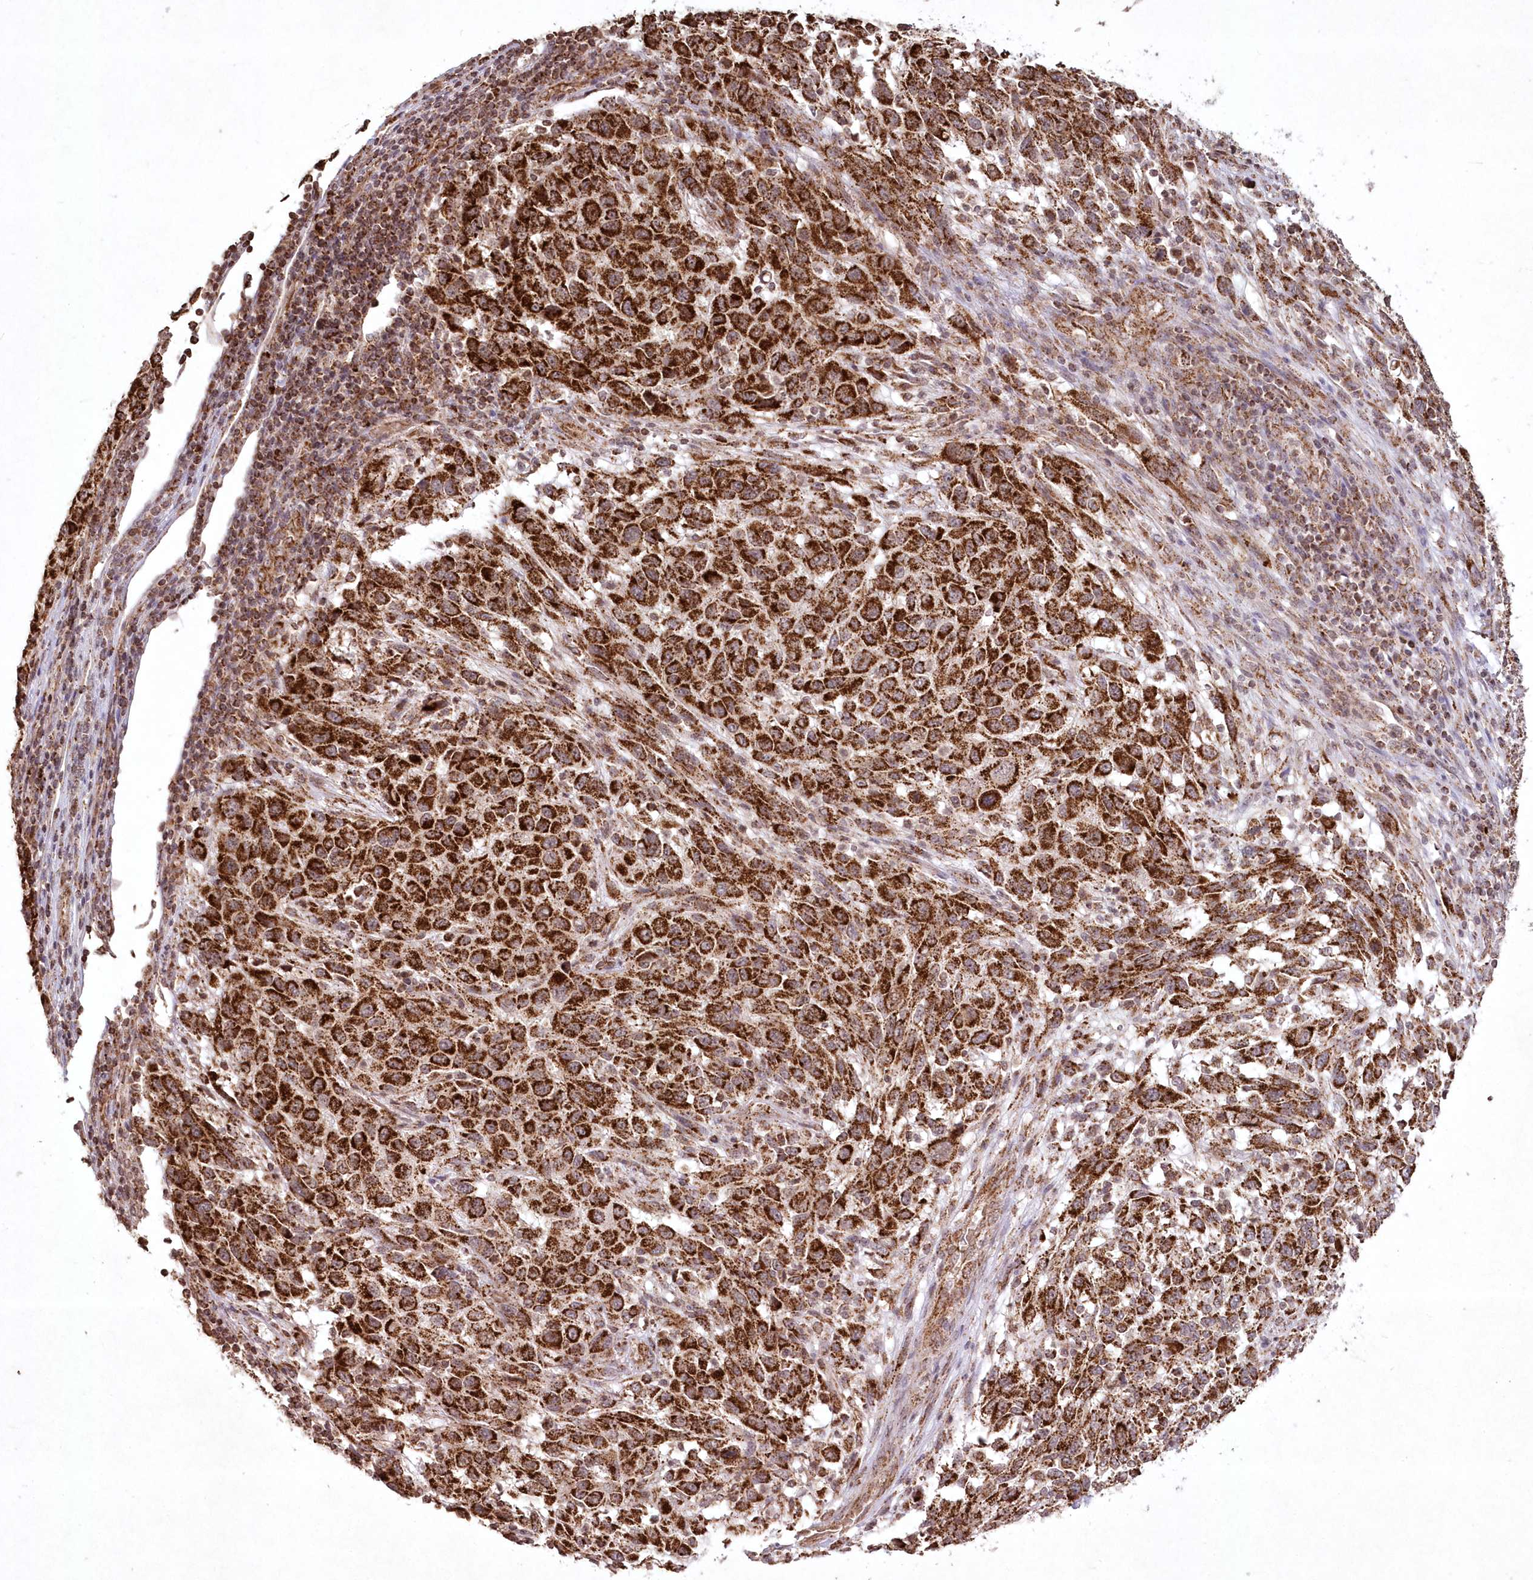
{"staining": {"intensity": "strong", "quantity": ">75%", "location": "cytoplasmic/membranous"}, "tissue": "melanoma", "cell_type": "Tumor cells", "image_type": "cancer", "snomed": [{"axis": "morphology", "description": "Malignant melanoma, Metastatic site"}, {"axis": "topography", "description": "Lymph node"}], "caption": "Malignant melanoma (metastatic site) stained for a protein (brown) demonstrates strong cytoplasmic/membranous positive expression in about >75% of tumor cells.", "gene": "LRPPRC", "patient": {"sex": "male", "age": 61}}